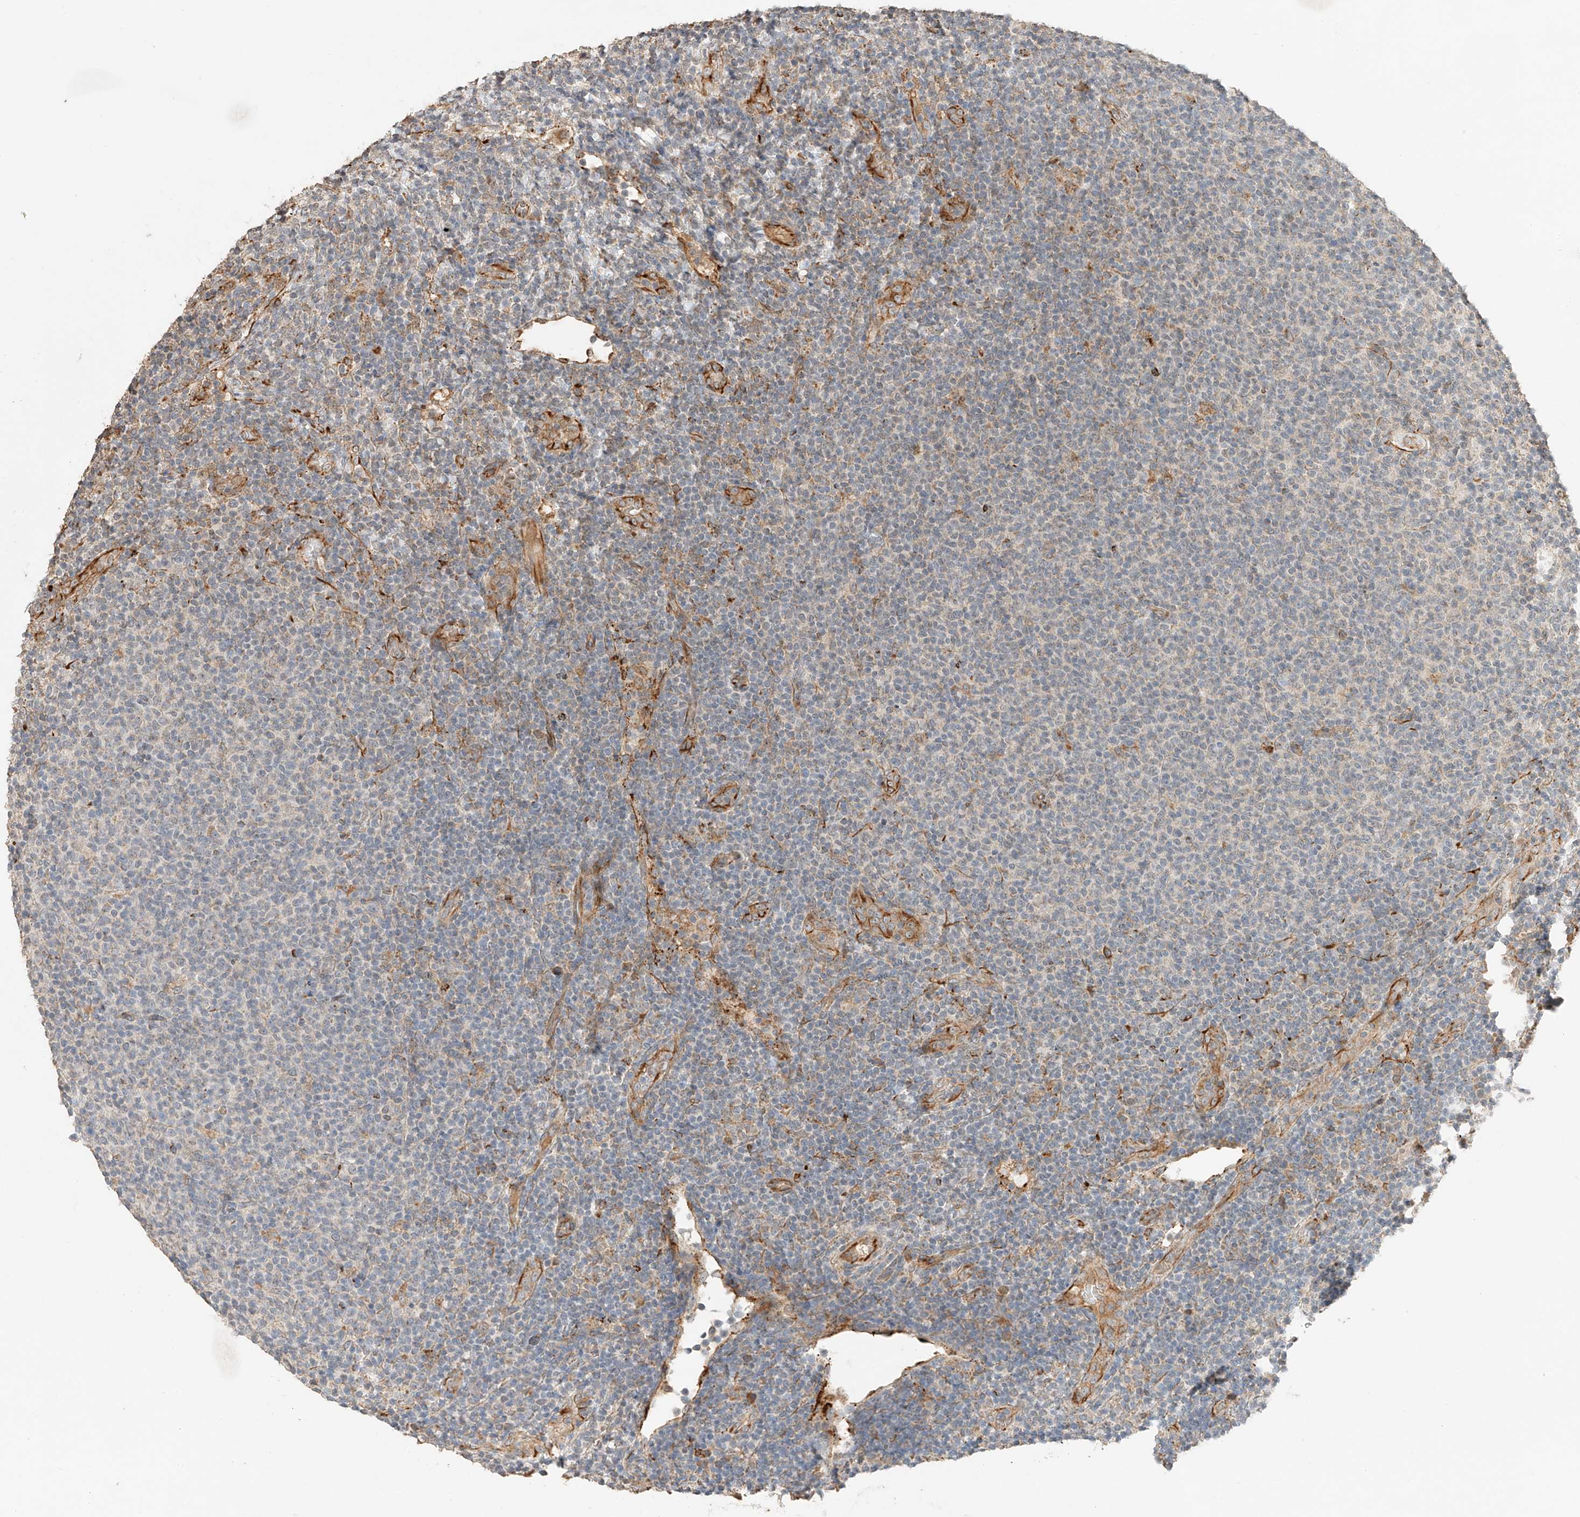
{"staining": {"intensity": "negative", "quantity": "none", "location": "none"}, "tissue": "lymphoma", "cell_type": "Tumor cells", "image_type": "cancer", "snomed": [{"axis": "morphology", "description": "Malignant lymphoma, non-Hodgkin's type, Low grade"}, {"axis": "topography", "description": "Lymph node"}], "caption": "Lymphoma was stained to show a protein in brown. There is no significant expression in tumor cells. Brightfield microscopy of IHC stained with DAB (3,3'-diaminobenzidine) (brown) and hematoxylin (blue), captured at high magnification.", "gene": "SUSD6", "patient": {"sex": "male", "age": 66}}